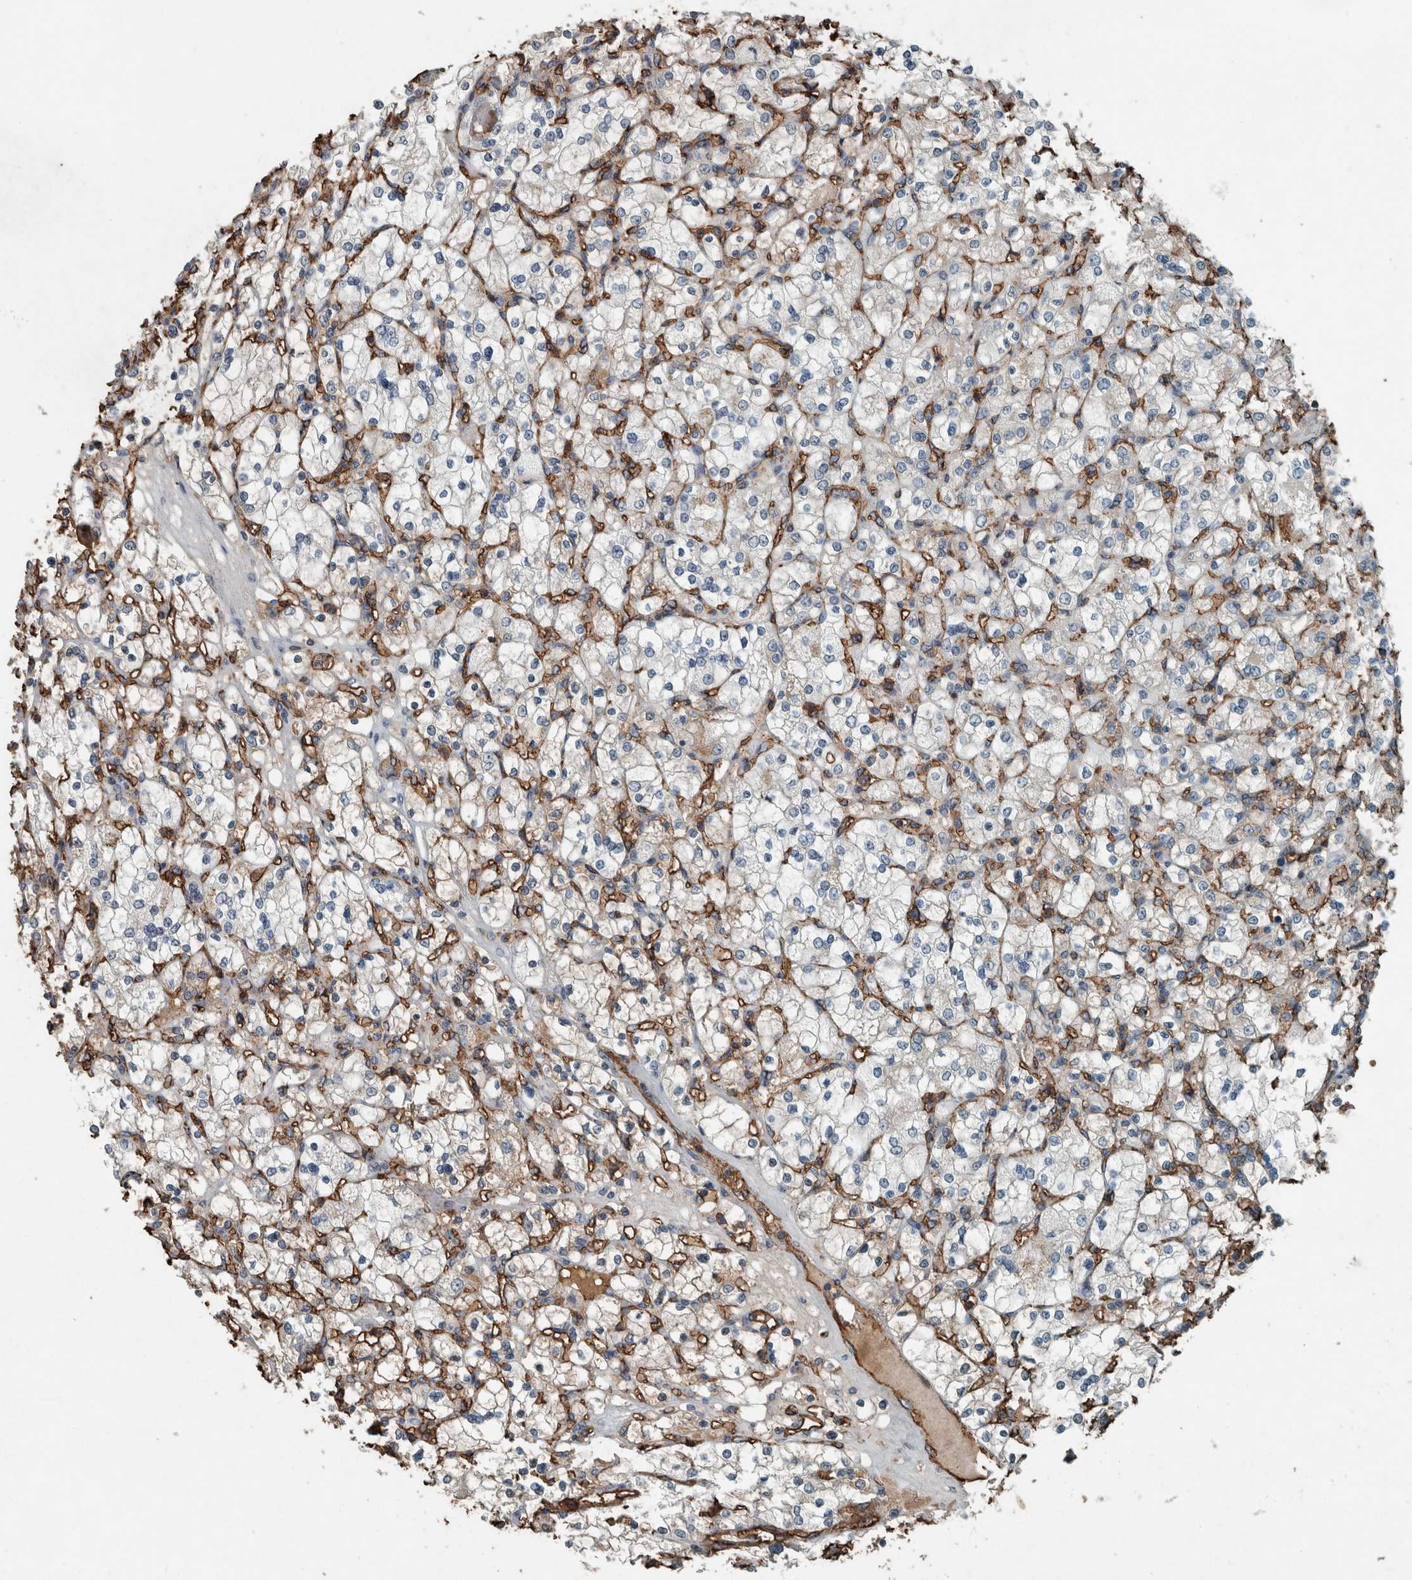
{"staining": {"intensity": "weak", "quantity": "<25%", "location": "cytoplasmic/membranous"}, "tissue": "renal cancer", "cell_type": "Tumor cells", "image_type": "cancer", "snomed": [{"axis": "morphology", "description": "Adenocarcinoma, NOS"}, {"axis": "topography", "description": "Kidney"}], "caption": "Immunohistochemistry (IHC) image of neoplastic tissue: adenocarcinoma (renal) stained with DAB (3,3'-diaminobenzidine) demonstrates no significant protein expression in tumor cells. The staining was performed using DAB to visualize the protein expression in brown, while the nuclei were stained in blue with hematoxylin (Magnification: 20x).", "gene": "LBP", "patient": {"sex": "female", "age": 83}}